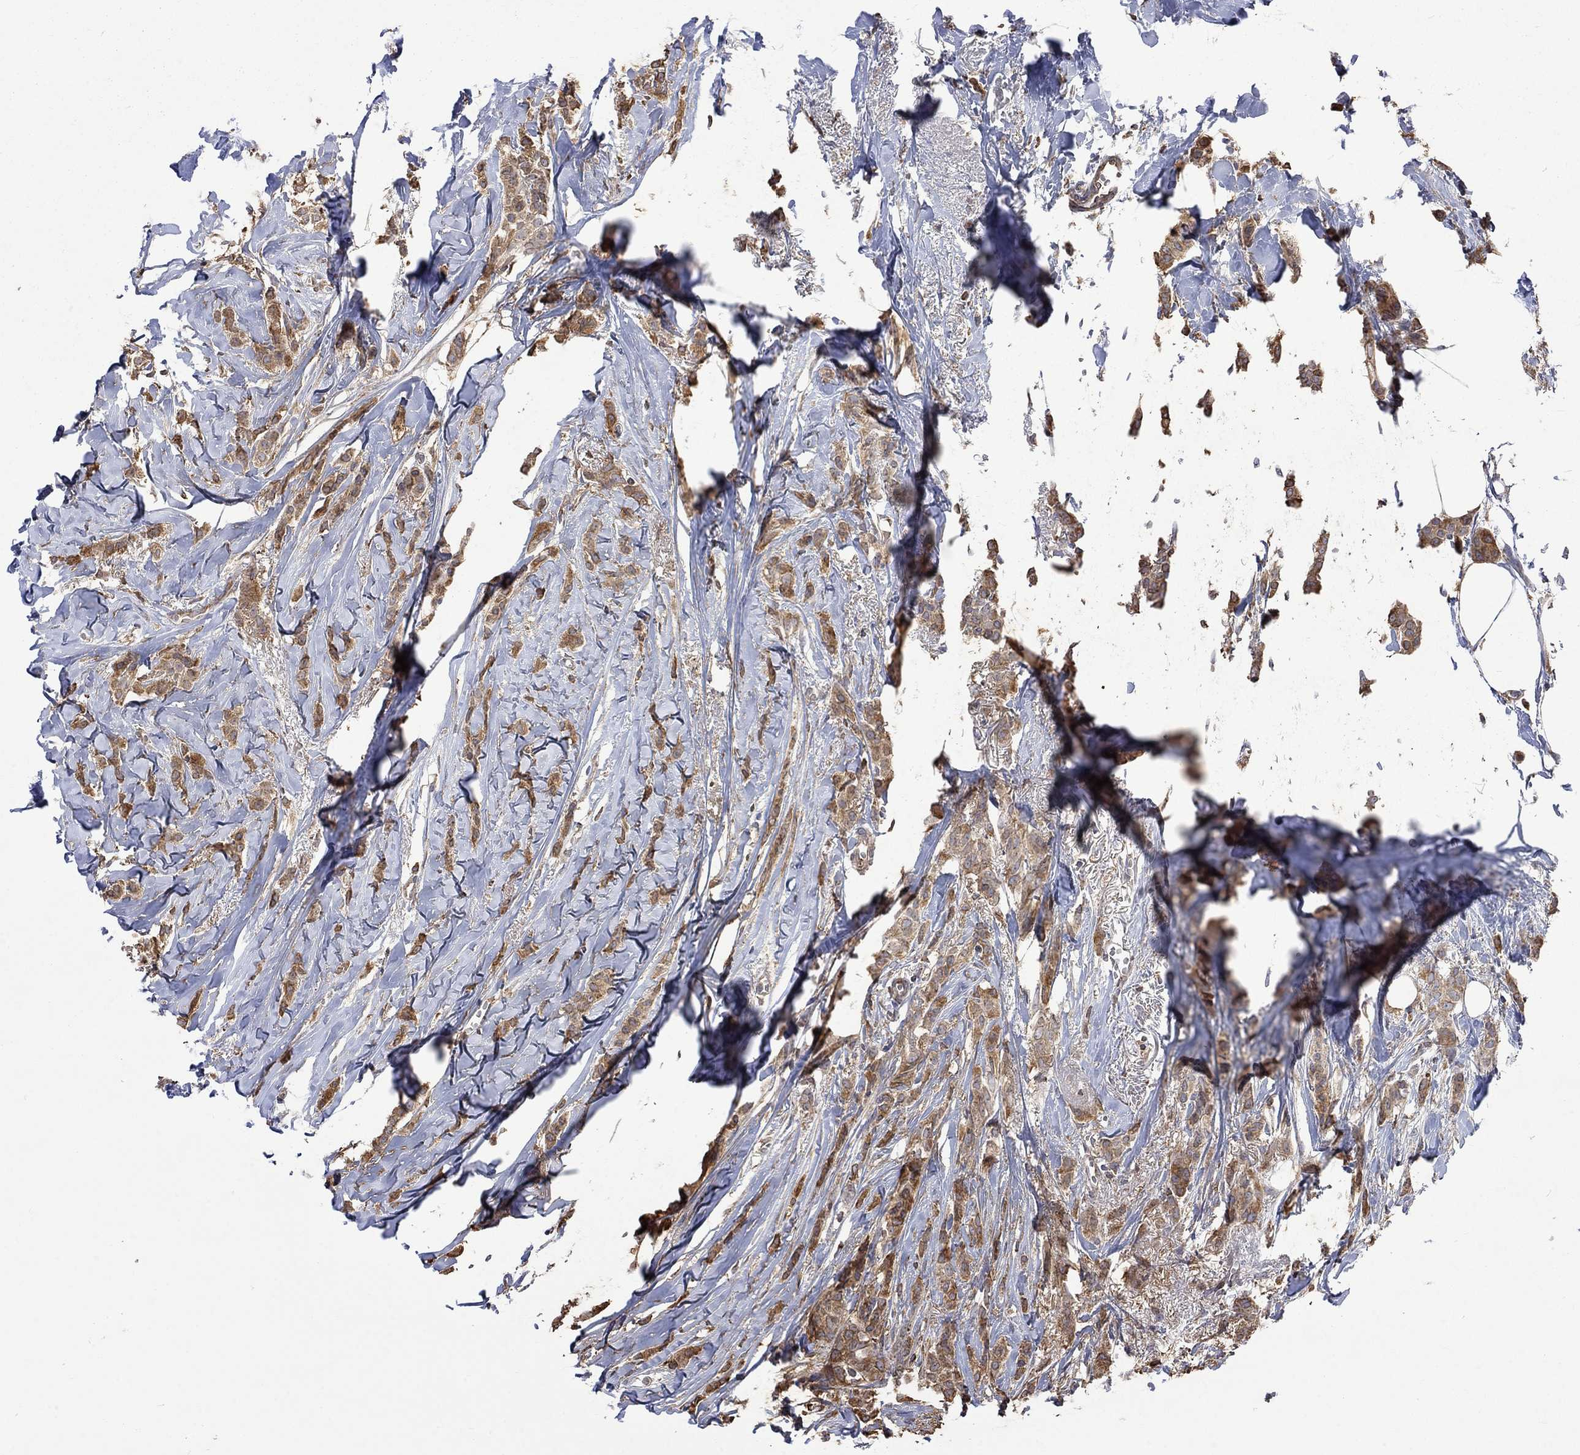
{"staining": {"intensity": "moderate", "quantity": ">75%", "location": "cytoplasmic/membranous"}, "tissue": "breast cancer", "cell_type": "Tumor cells", "image_type": "cancer", "snomed": [{"axis": "morphology", "description": "Duct carcinoma"}, {"axis": "topography", "description": "Breast"}], "caption": "Brown immunohistochemical staining in breast cancer (invasive ductal carcinoma) shows moderate cytoplasmic/membranous expression in approximately >75% of tumor cells.", "gene": "ESRRA", "patient": {"sex": "female", "age": 85}}